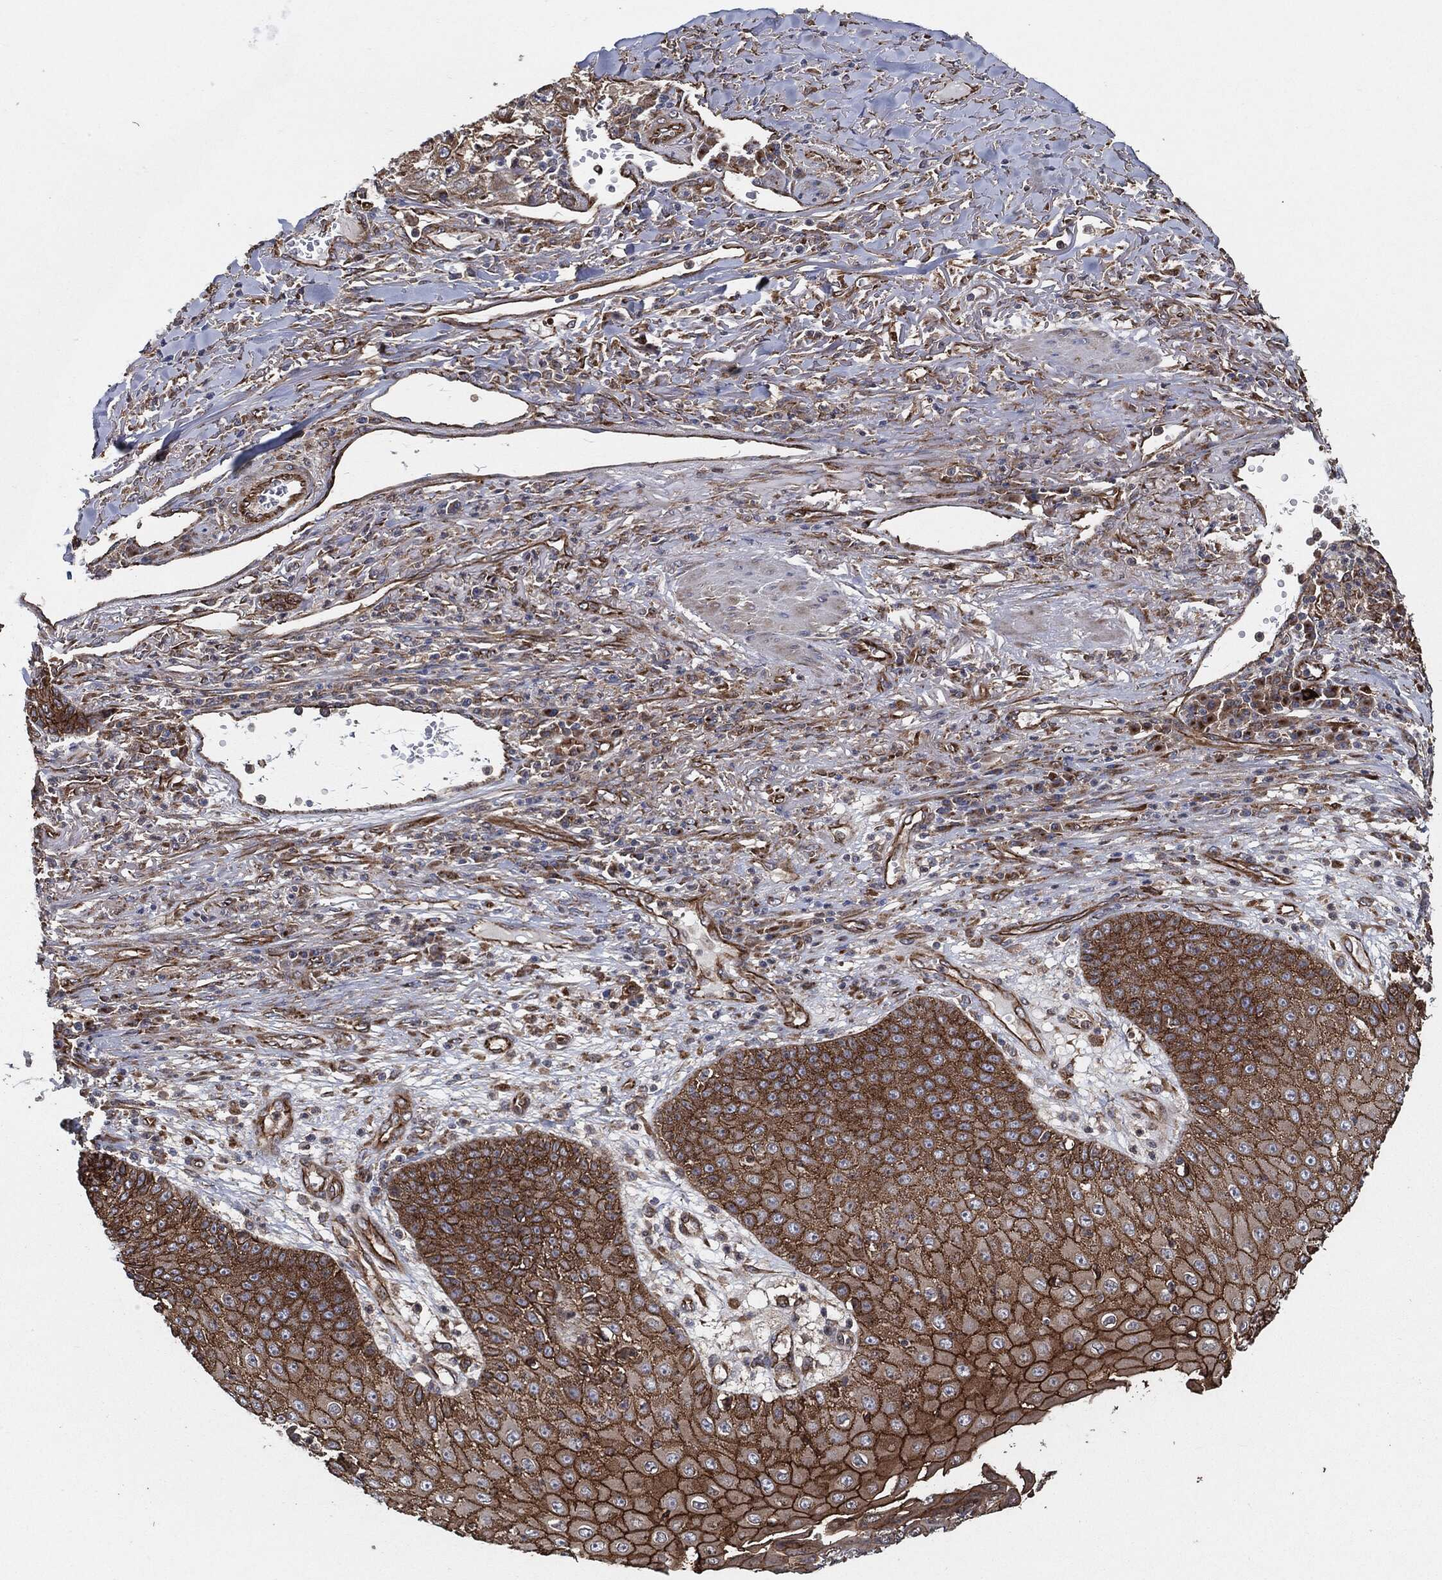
{"staining": {"intensity": "strong", "quantity": "25%-75%", "location": "cytoplasmic/membranous"}, "tissue": "skin cancer", "cell_type": "Tumor cells", "image_type": "cancer", "snomed": [{"axis": "morphology", "description": "Squamous cell carcinoma, NOS"}, {"axis": "topography", "description": "Skin"}], "caption": "This histopathology image exhibits immunohistochemistry staining of human skin cancer, with high strong cytoplasmic/membranous expression in about 25%-75% of tumor cells.", "gene": "CTNNA1", "patient": {"sex": "male", "age": 82}}